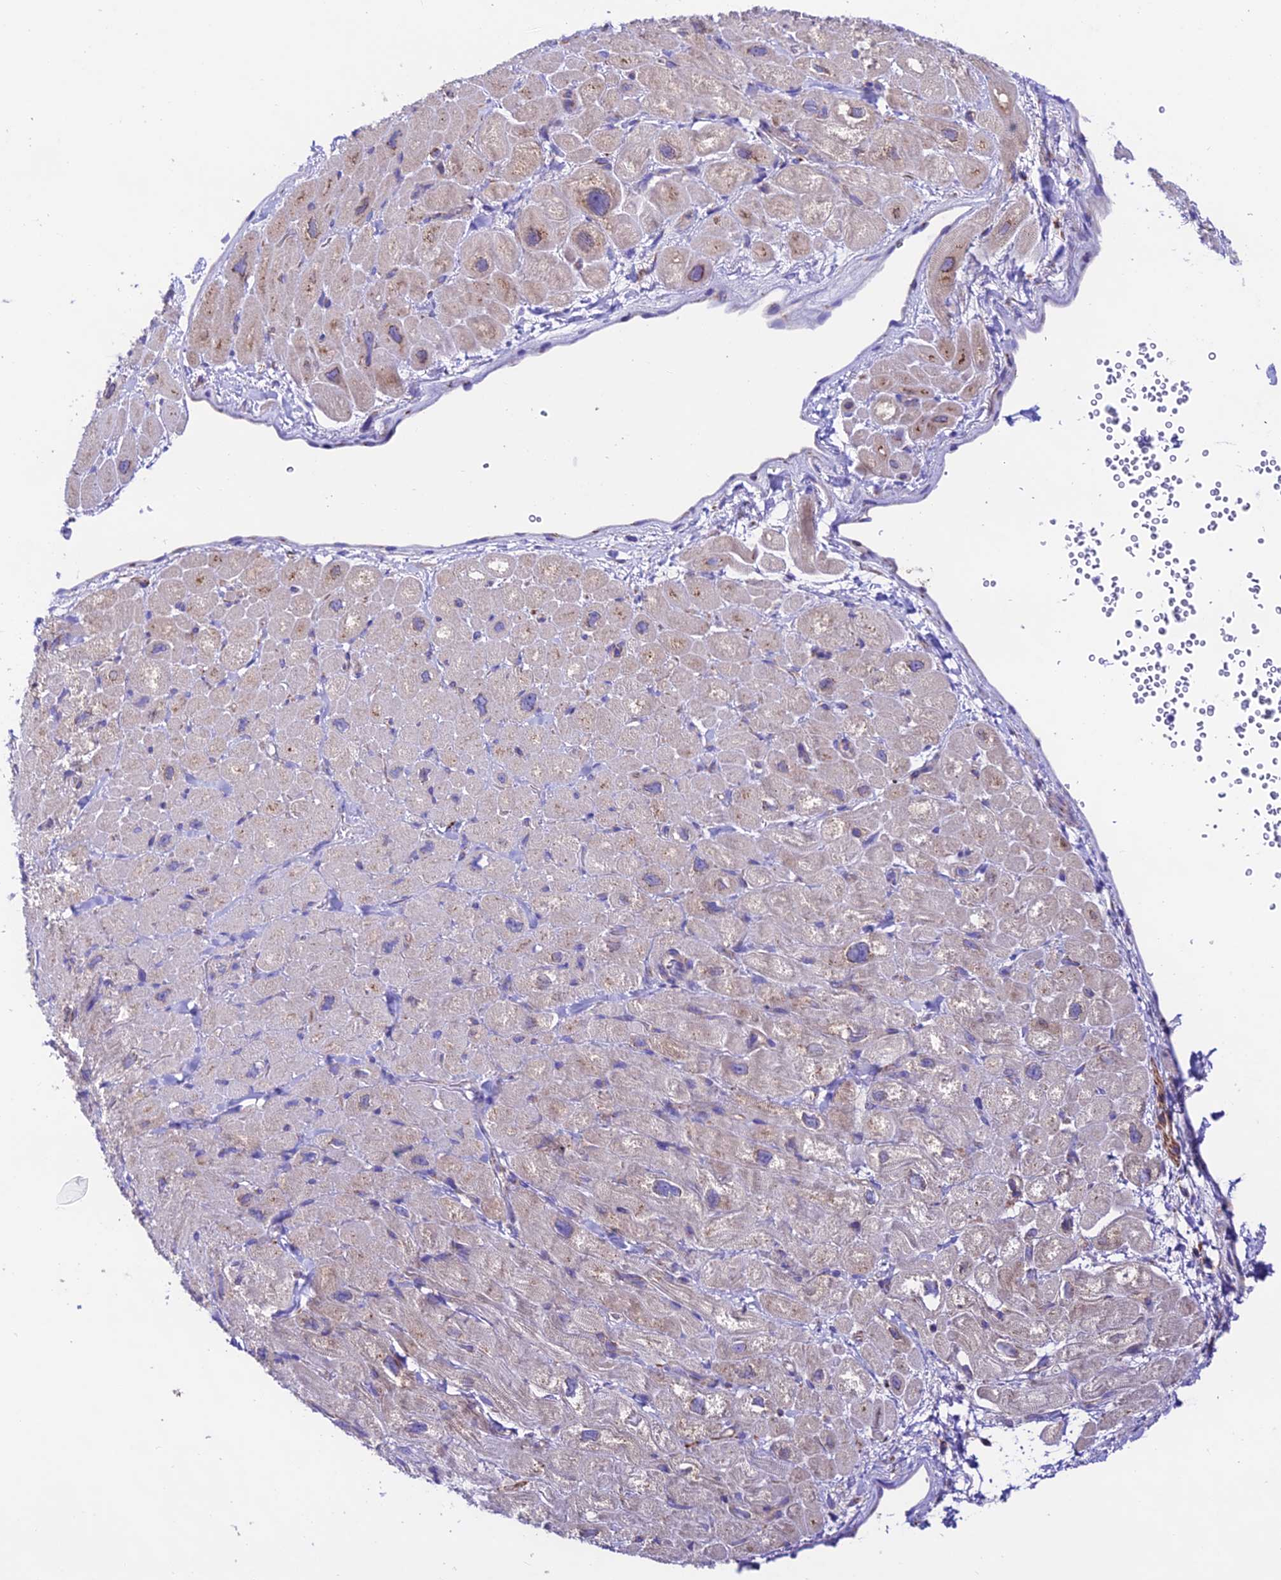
{"staining": {"intensity": "weak", "quantity": "<25%", "location": "cytoplasmic/membranous"}, "tissue": "heart muscle", "cell_type": "Cardiomyocytes", "image_type": "normal", "snomed": [{"axis": "morphology", "description": "Normal tissue, NOS"}, {"axis": "topography", "description": "Heart"}], "caption": "This is an immunohistochemistry photomicrograph of normal human heart muscle. There is no staining in cardiomyocytes.", "gene": "LACTB2", "patient": {"sex": "male", "age": 65}}